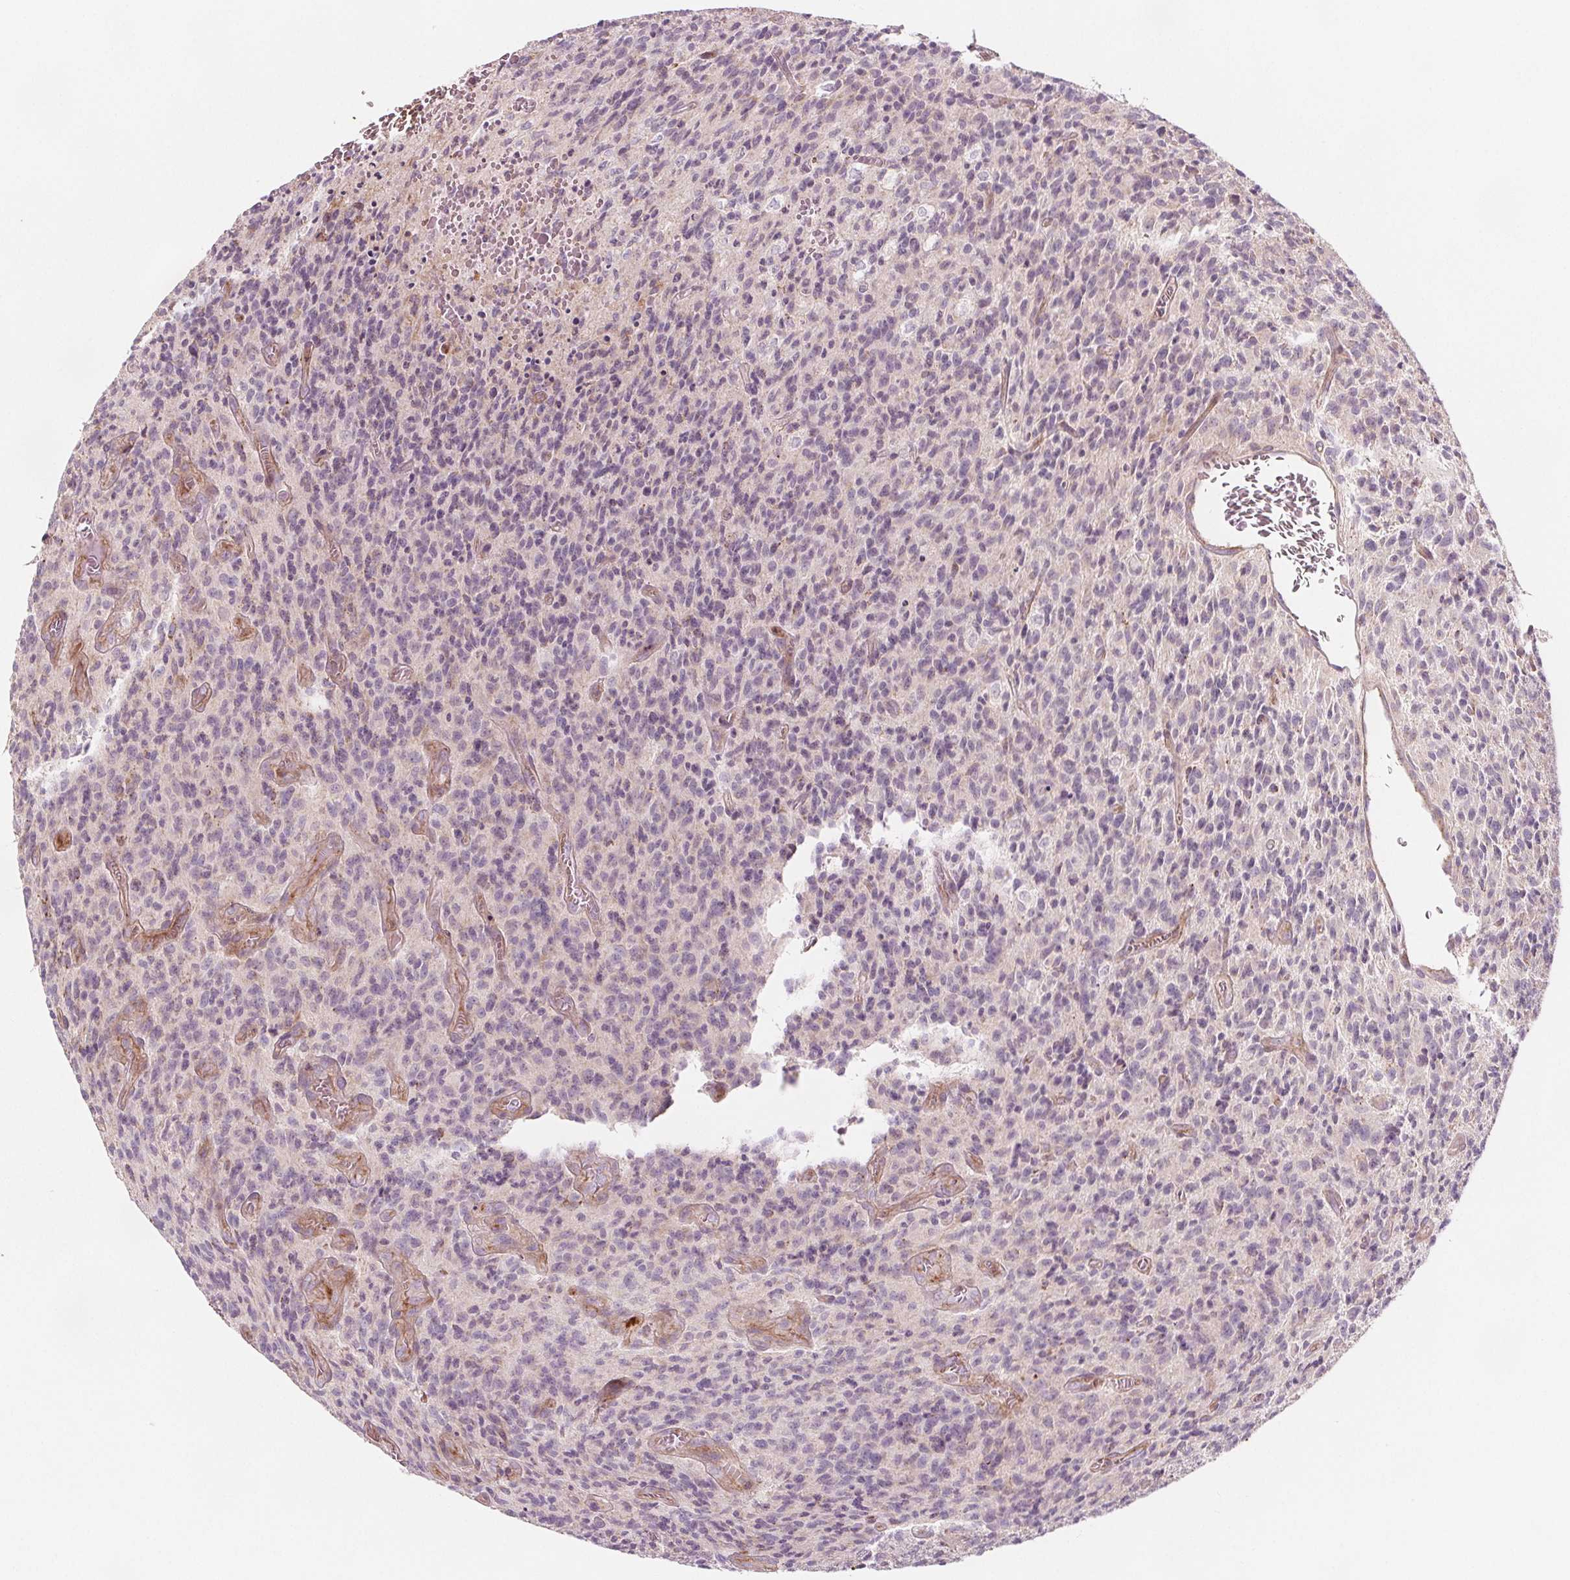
{"staining": {"intensity": "negative", "quantity": "none", "location": "none"}, "tissue": "glioma", "cell_type": "Tumor cells", "image_type": "cancer", "snomed": [{"axis": "morphology", "description": "Glioma, malignant, High grade"}, {"axis": "topography", "description": "Brain"}], "caption": "This image is of malignant glioma (high-grade) stained with immunohistochemistry (IHC) to label a protein in brown with the nuclei are counter-stained blue. There is no expression in tumor cells.", "gene": "ADAM33", "patient": {"sex": "male", "age": 76}}